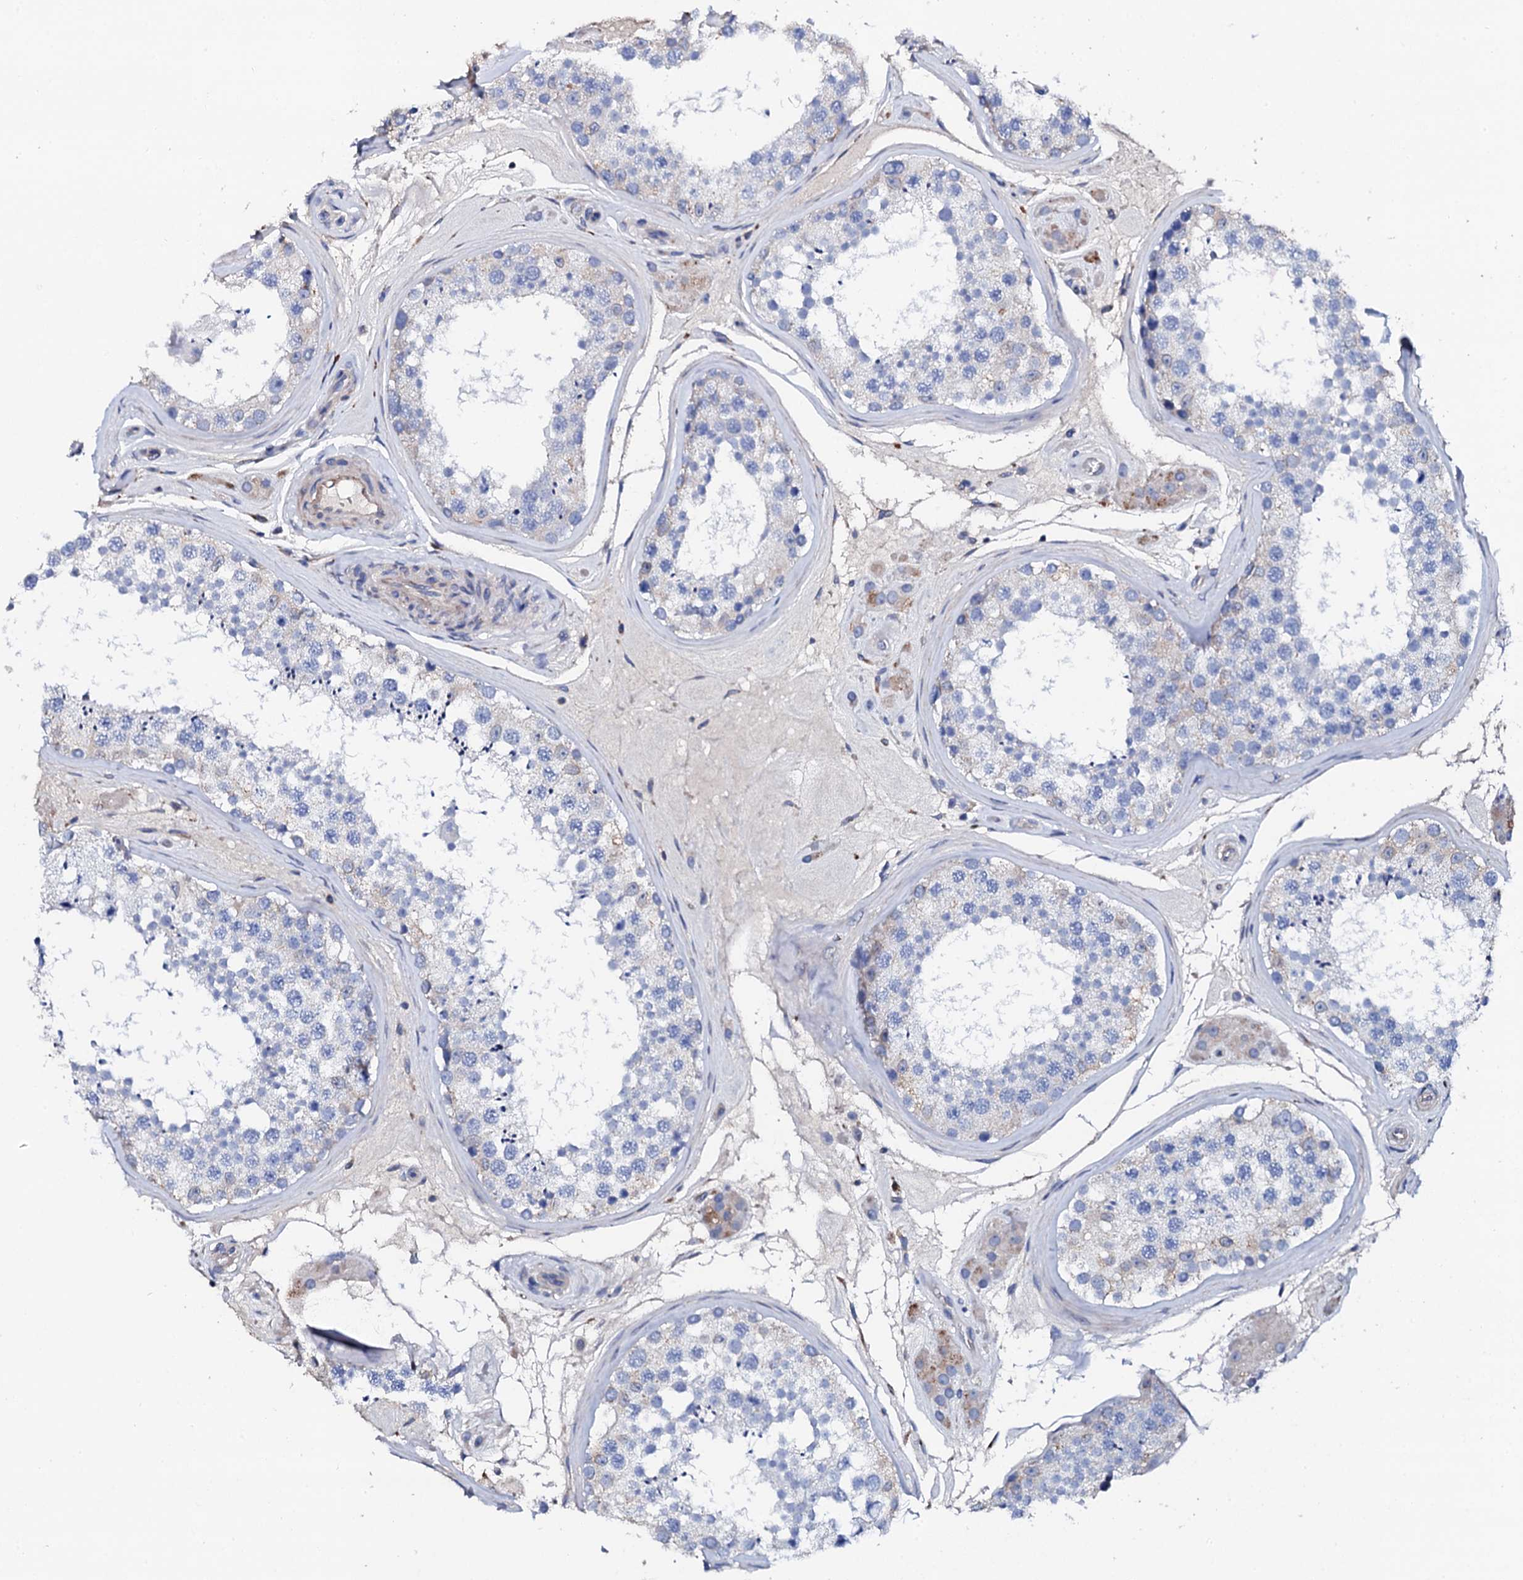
{"staining": {"intensity": "negative", "quantity": "none", "location": "none"}, "tissue": "testis", "cell_type": "Cells in seminiferous ducts", "image_type": "normal", "snomed": [{"axis": "morphology", "description": "Normal tissue, NOS"}, {"axis": "topography", "description": "Testis"}], "caption": "IHC micrograph of unremarkable testis: testis stained with DAB (3,3'-diaminobenzidine) exhibits no significant protein positivity in cells in seminiferous ducts.", "gene": "KLHL32", "patient": {"sex": "male", "age": 46}}